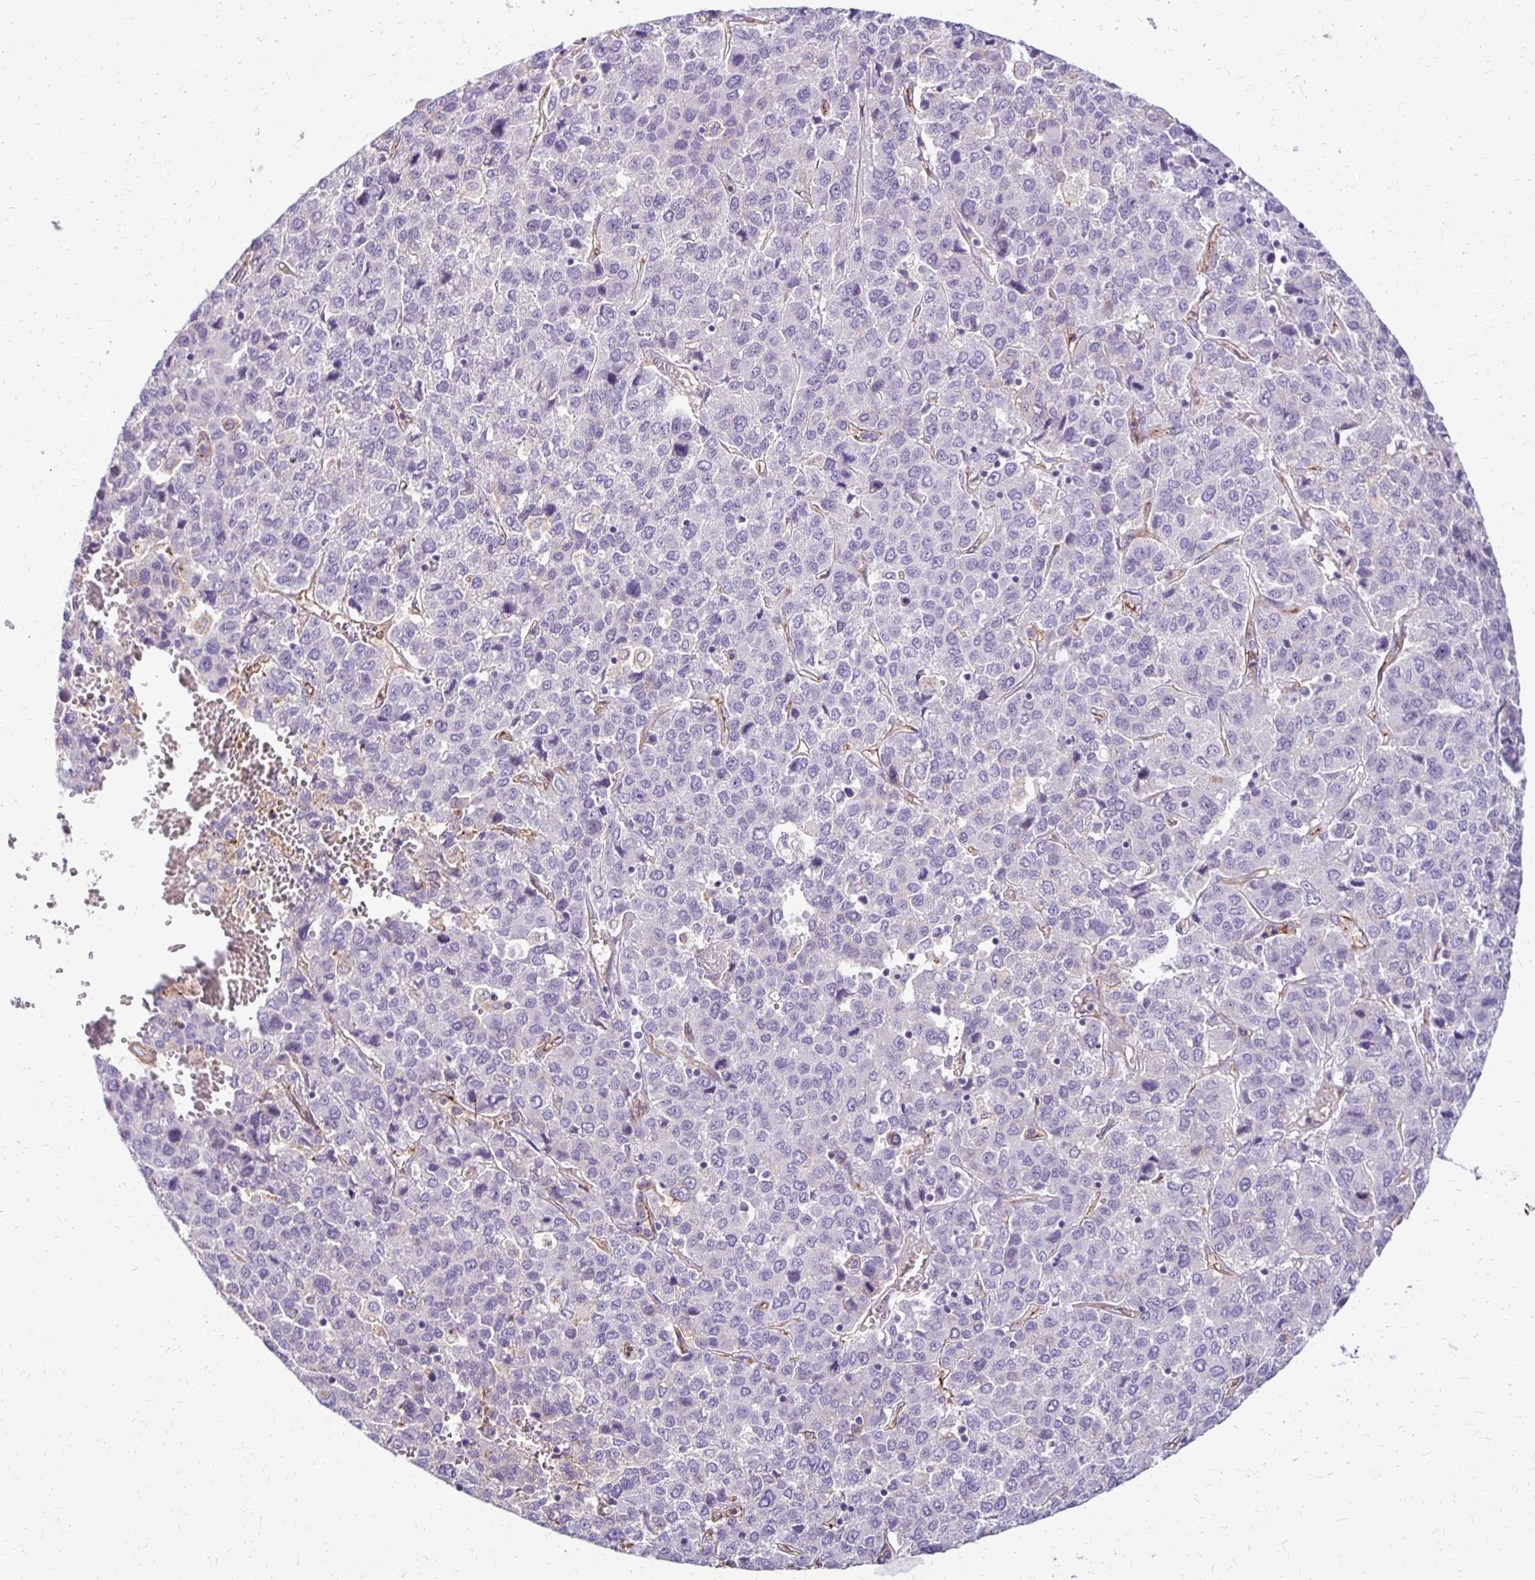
{"staining": {"intensity": "negative", "quantity": "none", "location": "none"}, "tissue": "liver cancer", "cell_type": "Tumor cells", "image_type": "cancer", "snomed": [{"axis": "morphology", "description": "Carcinoma, Hepatocellular, NOS"}, {"axis": "topography", "description": "Liver"}], "caption": "DAB immunohistochemical staining of liver hepatocellular carcinoma displays no significant staining in tumor cells.", "gene": "TTYH1", "patient": {"sex": "male", "age": 69}}